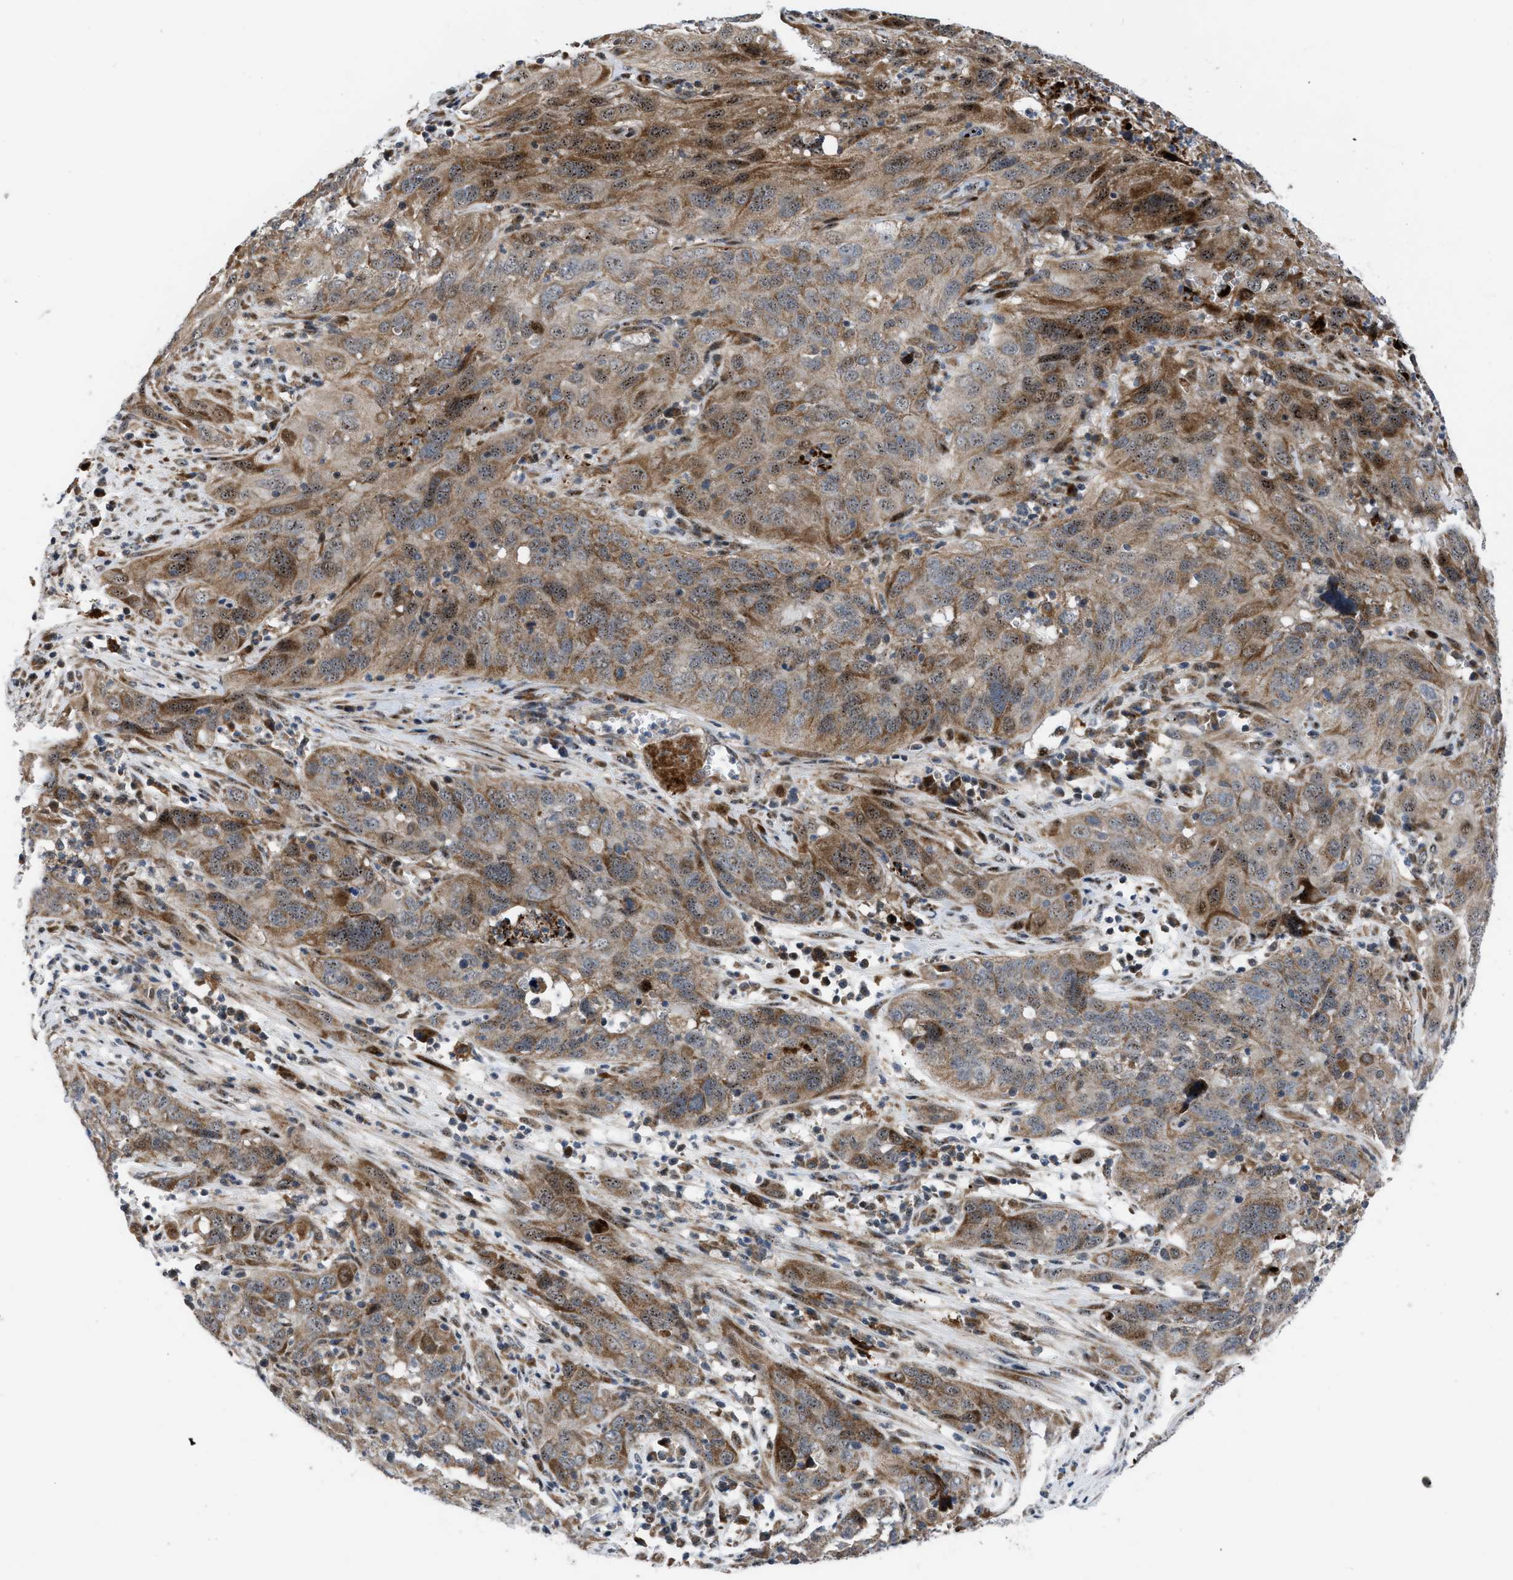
{"staining": {"intensity": "moderate", "quantity": ">75%", "location": "cytoplasmic/membranous"}, "tissue": "cervical cancer", "cell_type": "Tumor cells", "image_type": "cancer", "snomed": [{"axis": "morphology", "description": "Squamous cell carcinoma, NOS"}, {"axis": "topography", "description": "Cervix"}], "caption": "There is medium levels of moderate cytoplasmic/membranous positivity in tumor cells of cervical cancer (squamous cell carcinoma), as demonstrated by immunohistochemical staining (brown color).", "gene": "AP3M2", "patient": {"sex": "female", "age": 32}}